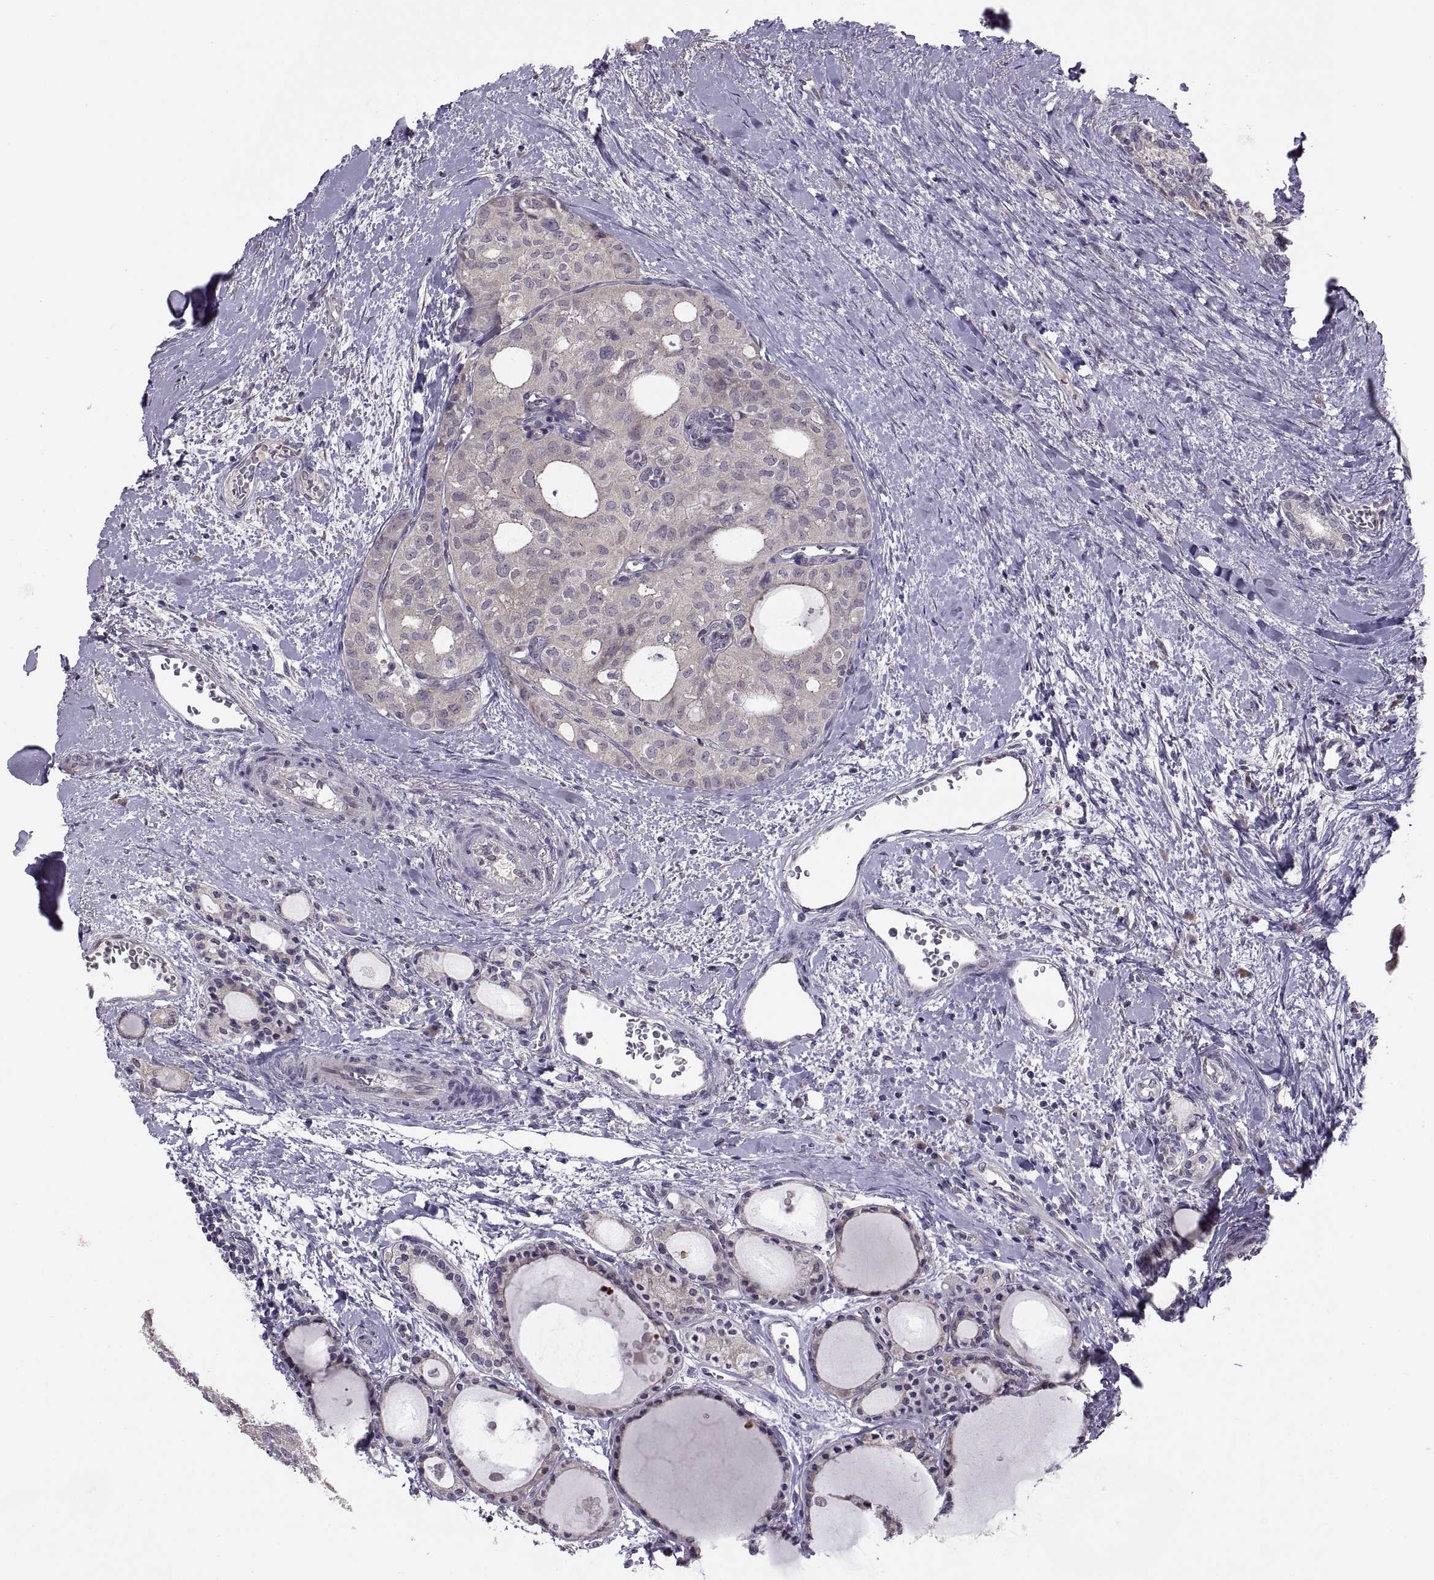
{"staining": {"intensity": "weak", "quantity": "25%-75%", "location": "cytoplasmic/membranous"}, "tissue": "thyroid cancer", "cell_type": "Tumor cells", "image_type": "cancer", "snomed": [{"axis": "morphology", "description": "Follicular adenoma carcinoma, NOS"}, {"axis": "topography", "description": "Thyroid gland"}], "caption": "Immunohistochemical staining of human thyroid follicular adenoma carcinoma reveals weak cytoplasmic/membranous protein staining in approximately 25%-75% of tumor cells. Immunohistochemistry (ihc) stains the protein of interest in brown and the nuclei are stained blue.", "gene": "ACSBG2", "patient": {"sex": "male", "age": 75}}